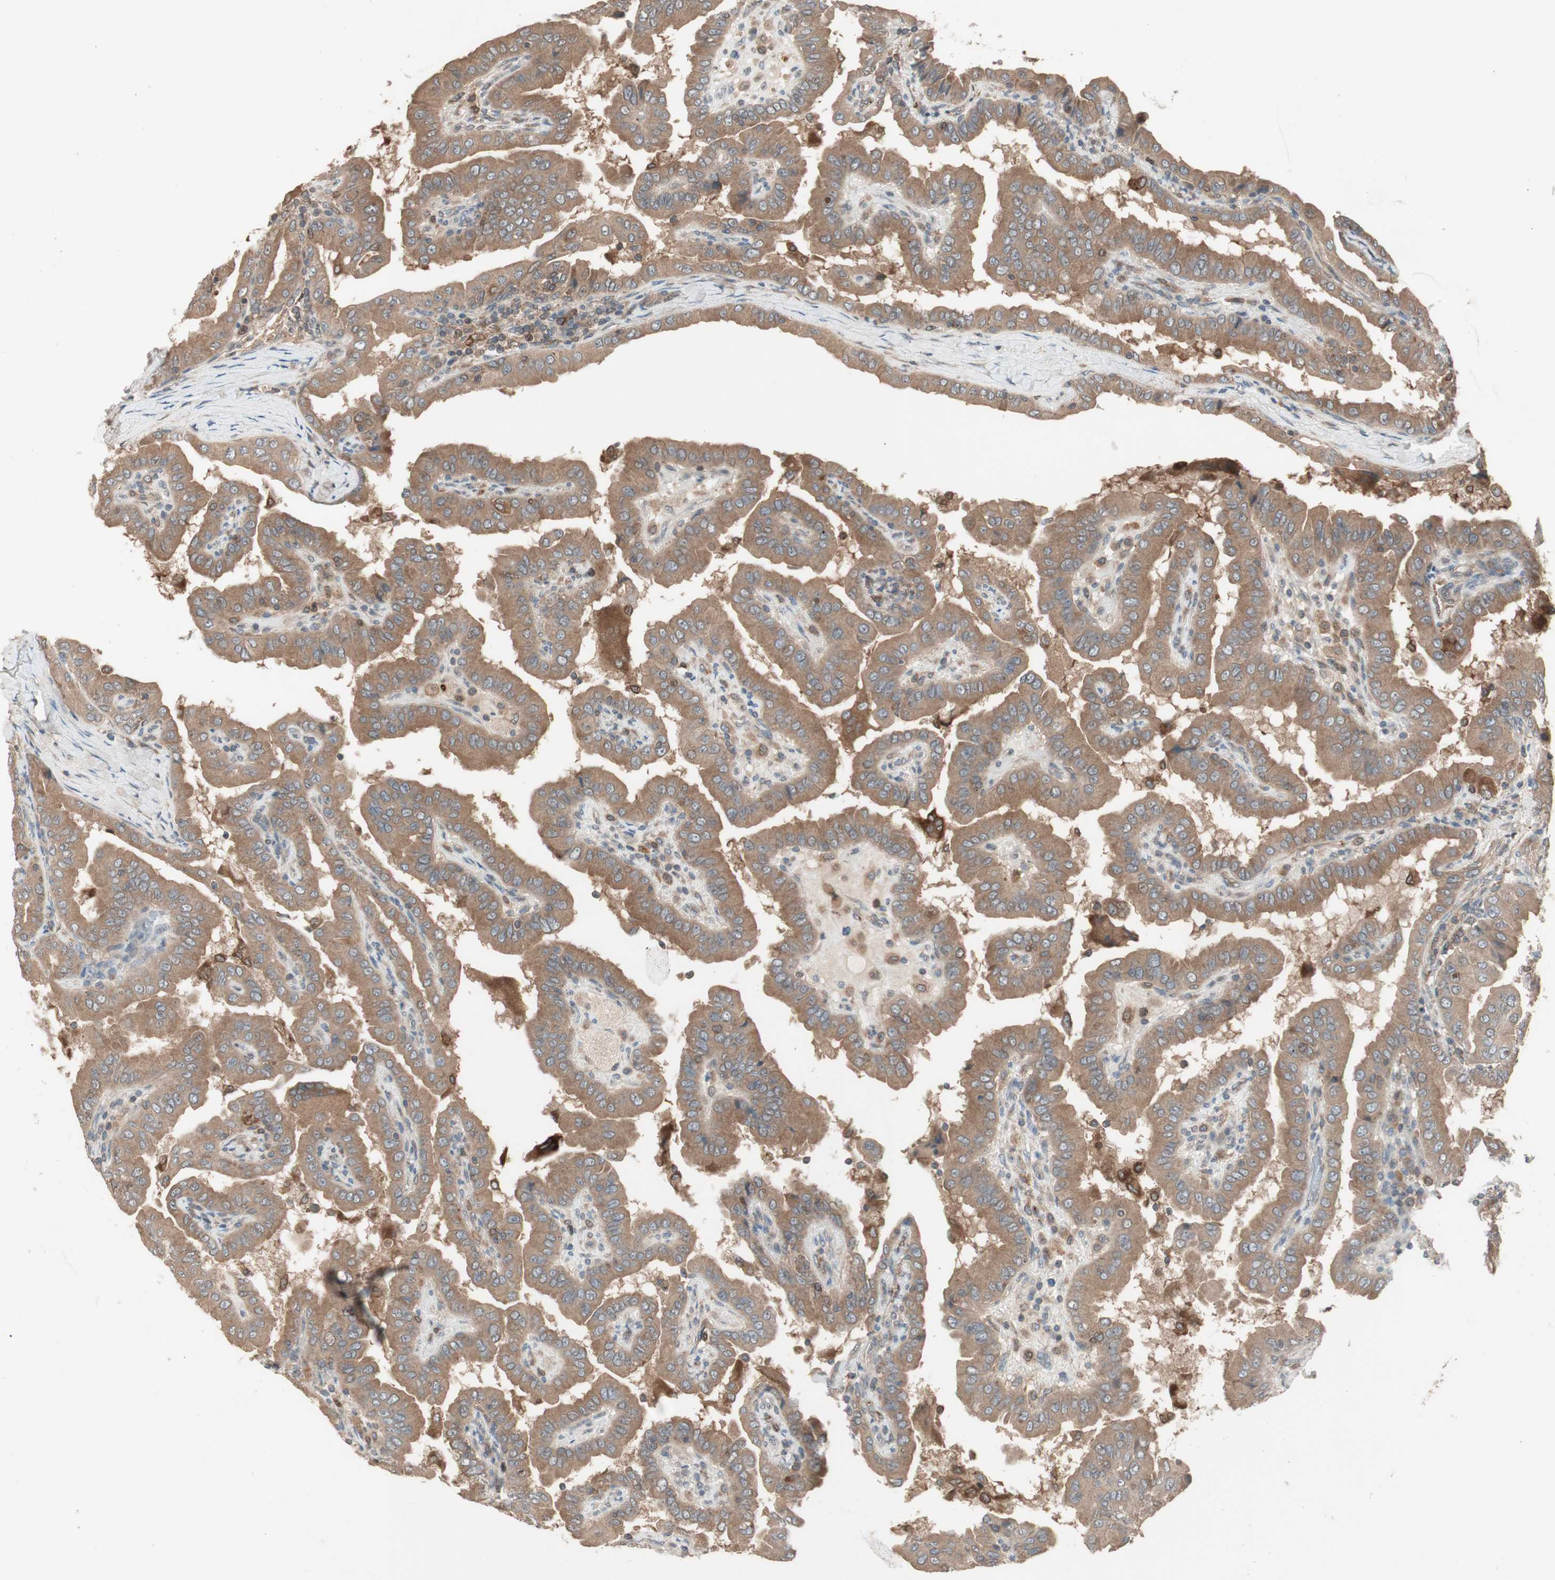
{"staining": {"intensity": "weak", "quantity": ">75%", "location": "cytoplasmic/membranous"}, "tissue": "thyroid cancer", "cell_type": "Tumor cells", "image_type": "cancer", "snomed": [{"axis": "morphology", "description": "Papillary adenocarcinoma, NOS"}, {"axis": "topography", "description": "Thyroid gland"}], "caption": "This is an image of immunohistochemistry staining of thyroid papillary adenocarcinoma, which shows weak expression in the cytoplasmic/membranous of tumor cells.", "gene": "ATP6AP2", "patient": {"sex": "male", "age": 33}}